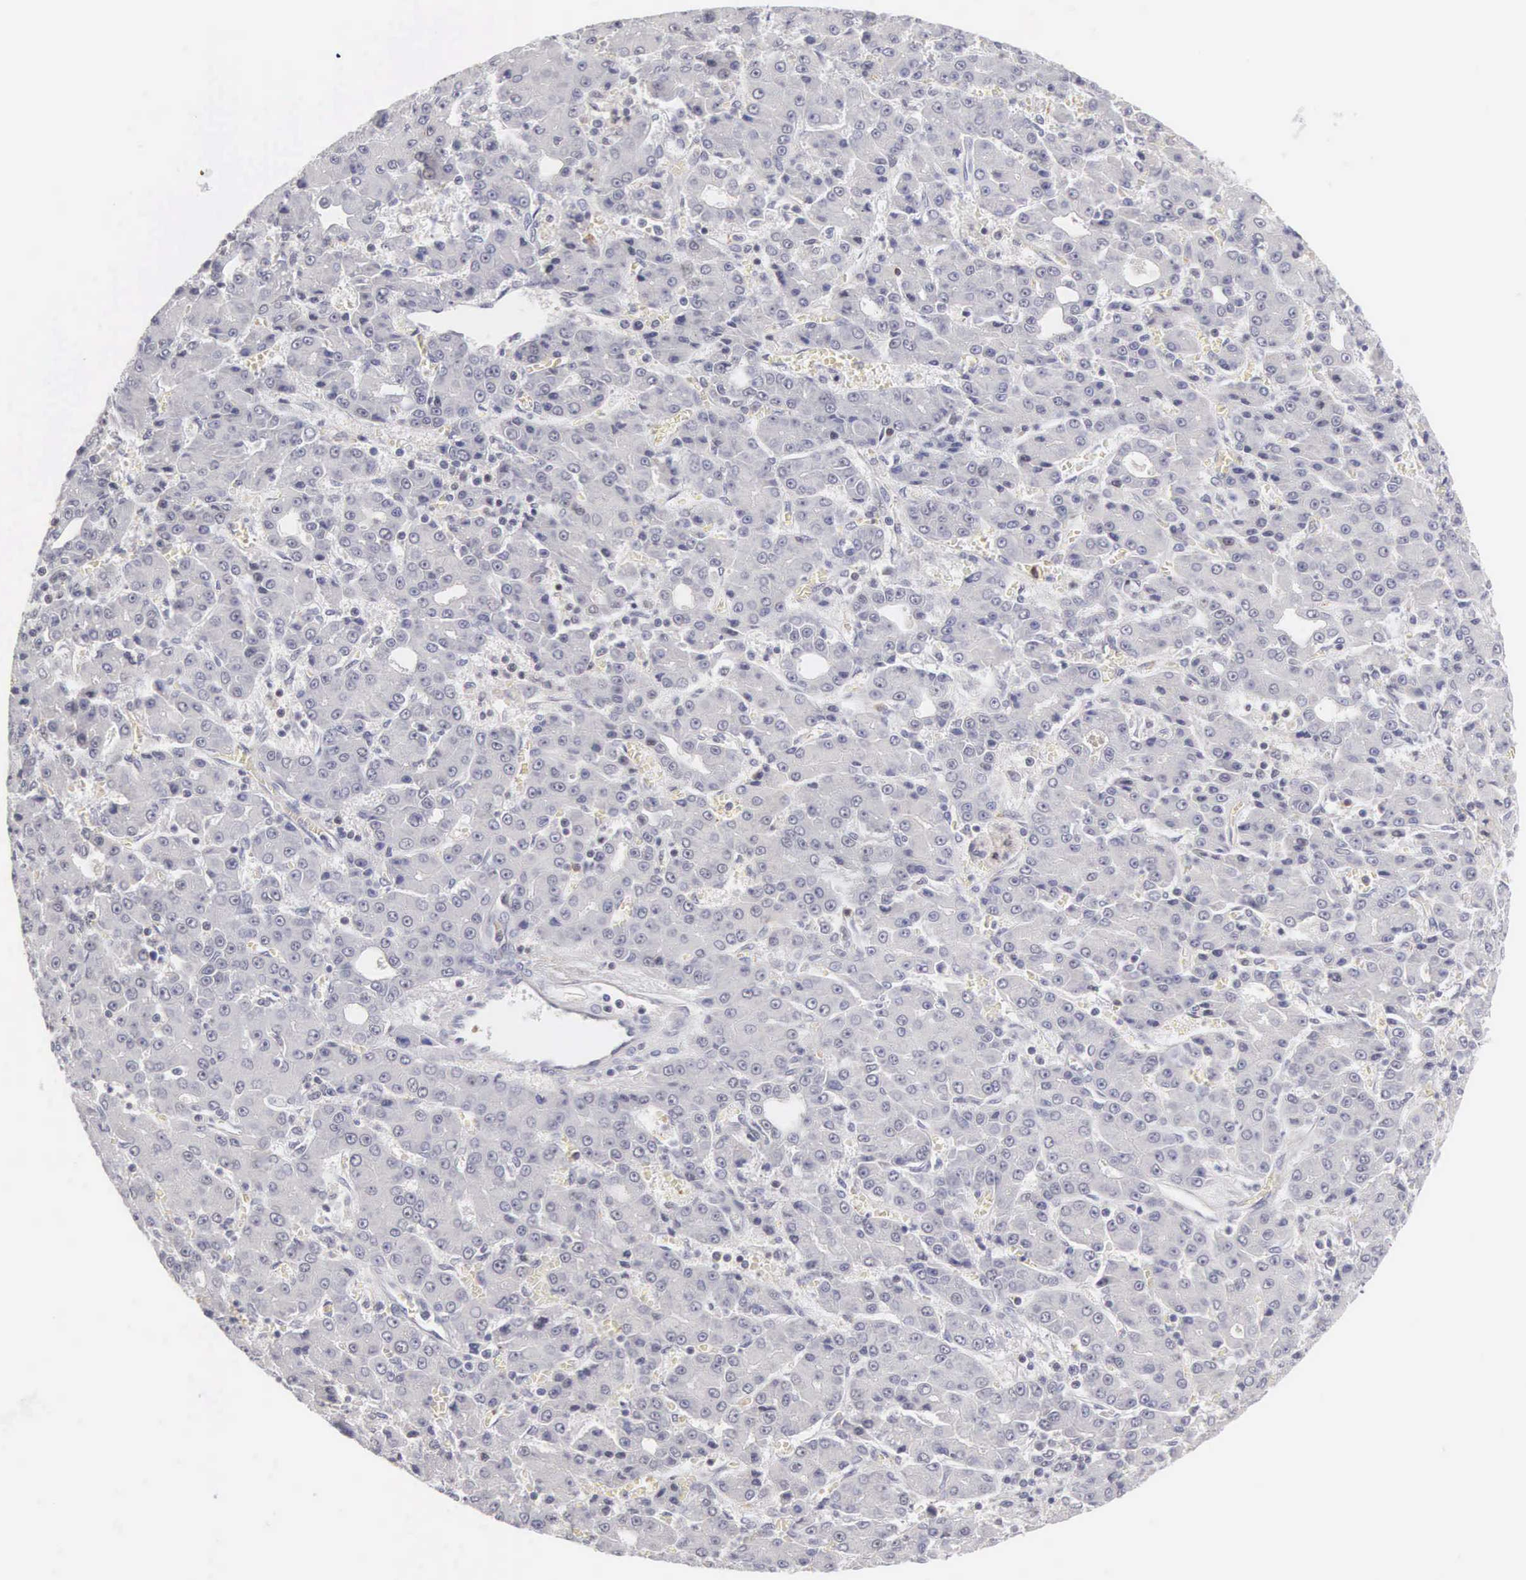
{"staining": {"intensity": "negative", "quantity": "none", "location": "none"}, "tissue": "liver cancer", "cell_type": "Tumor cells", "image_type": "cancer", "snomed": [{"axis": "morphology", "description": "Carcinoma, Hepatocellular, NOS"}, {"axis": "topography", "description": "Liver"}], "caption": "High power microscopy image of an IHC histopathology image of hepatocellular carcinoma (liver), revealing no significant positivity in tumor cells.", "gene": "FAM47A", "patient": {"sex": "male", "age": 69}}